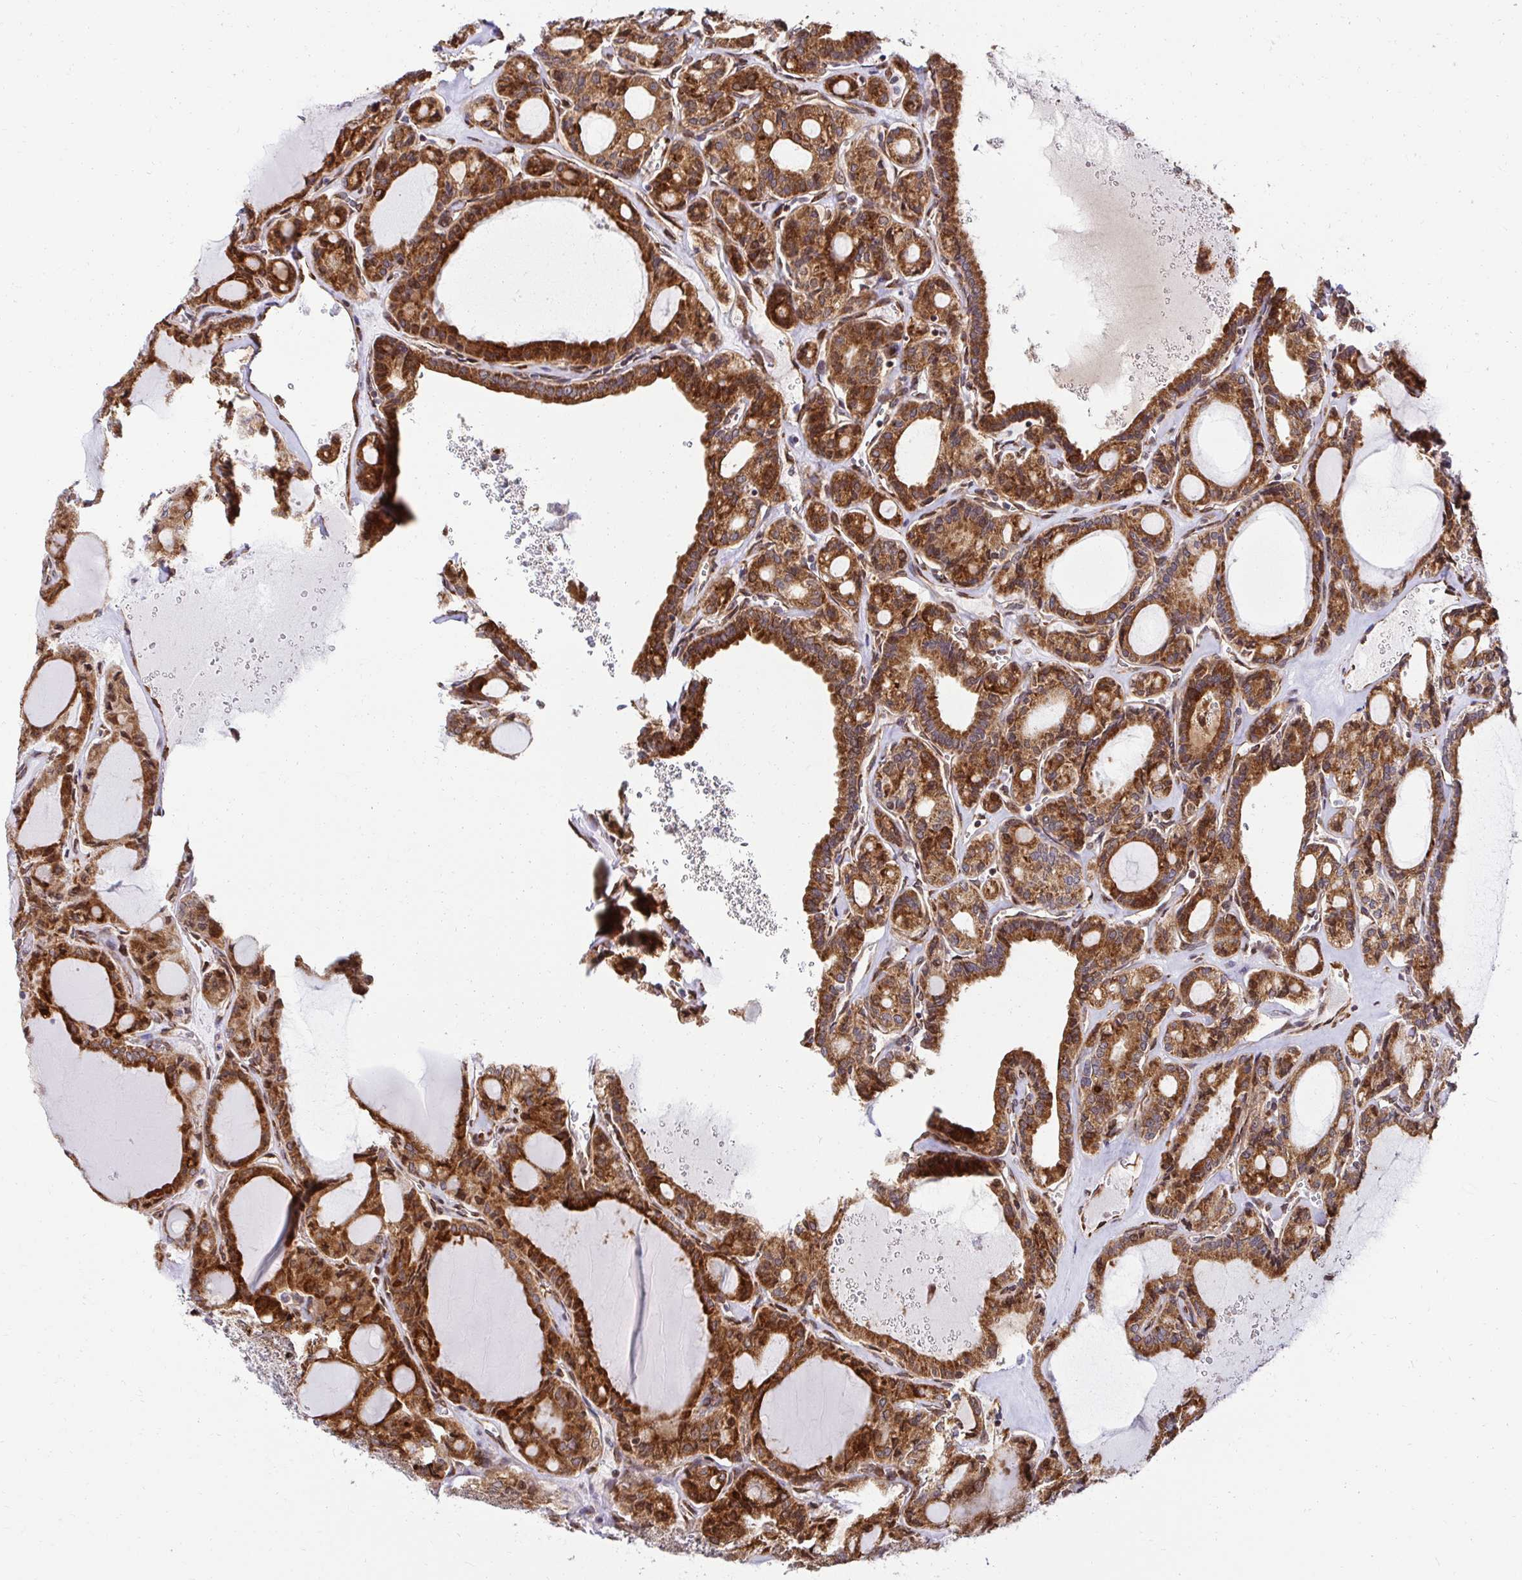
{"staining": {"intensity": "strong", "quantity": ">75%", "location": "cytoplasmic/membranous"}, "tissue": "thyroid cancer", "cell_type": "Tumor cells", "image_type": "cancer", "snomed": [{"axis": "morphology", "description": "Papillary adenocarcinoma, NOS"}, {"axis": "topography", "description": "Thyroid gland"}], "caption": "IHC image of human thyroid cancer (papillary adenocarcinoma) stained for a protein (brown), which reveals high levels of strong cytoplasmic/membranous positivity in approximately >75% of tumor cells.", "gene": "HPS1", "patient": {"sex": "male", "age": 87}}